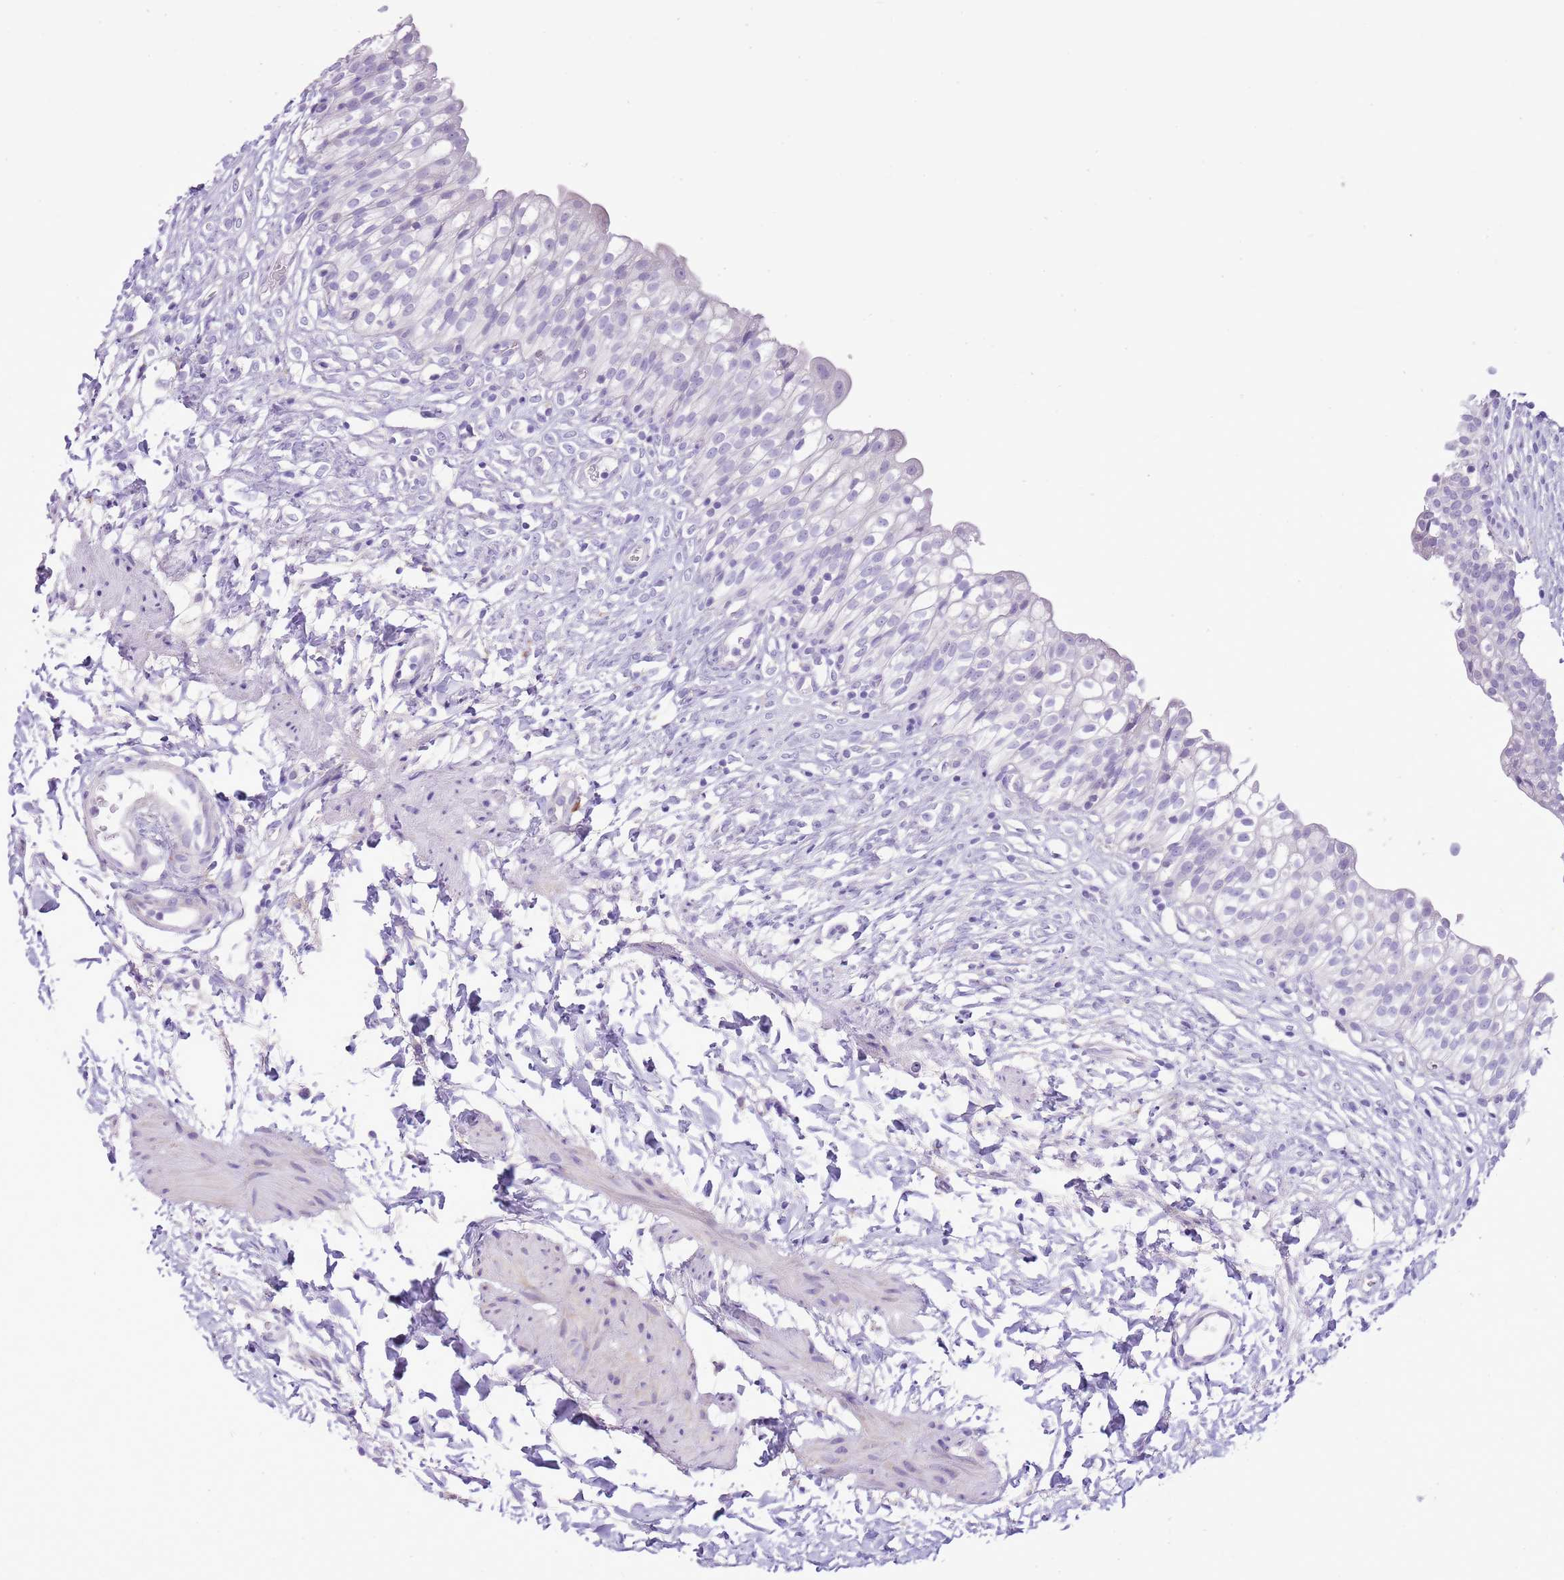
{"staining": {"intensity": "negative", "quantity": "none", "location": "none"}, "tissue": "urinary bladder", "cell_type": "Urothelial cells", "image_type": "normal", "snomed": [{"axis": "morphology", "description": "Normal tissue, NOS"}, {"axis": "topography", "description": "Urinary bladder"}], "caption": "Immunohistochemistry photomicrograph of normal human urinary bladder stained for a protein (brown), which shows no expression in urothelial cells. (DAB immunohistochemistry (IHC) with hematoxylin counter stain).", "gene": "AAR2", "patient": {"sex": "male", "age": 55}}